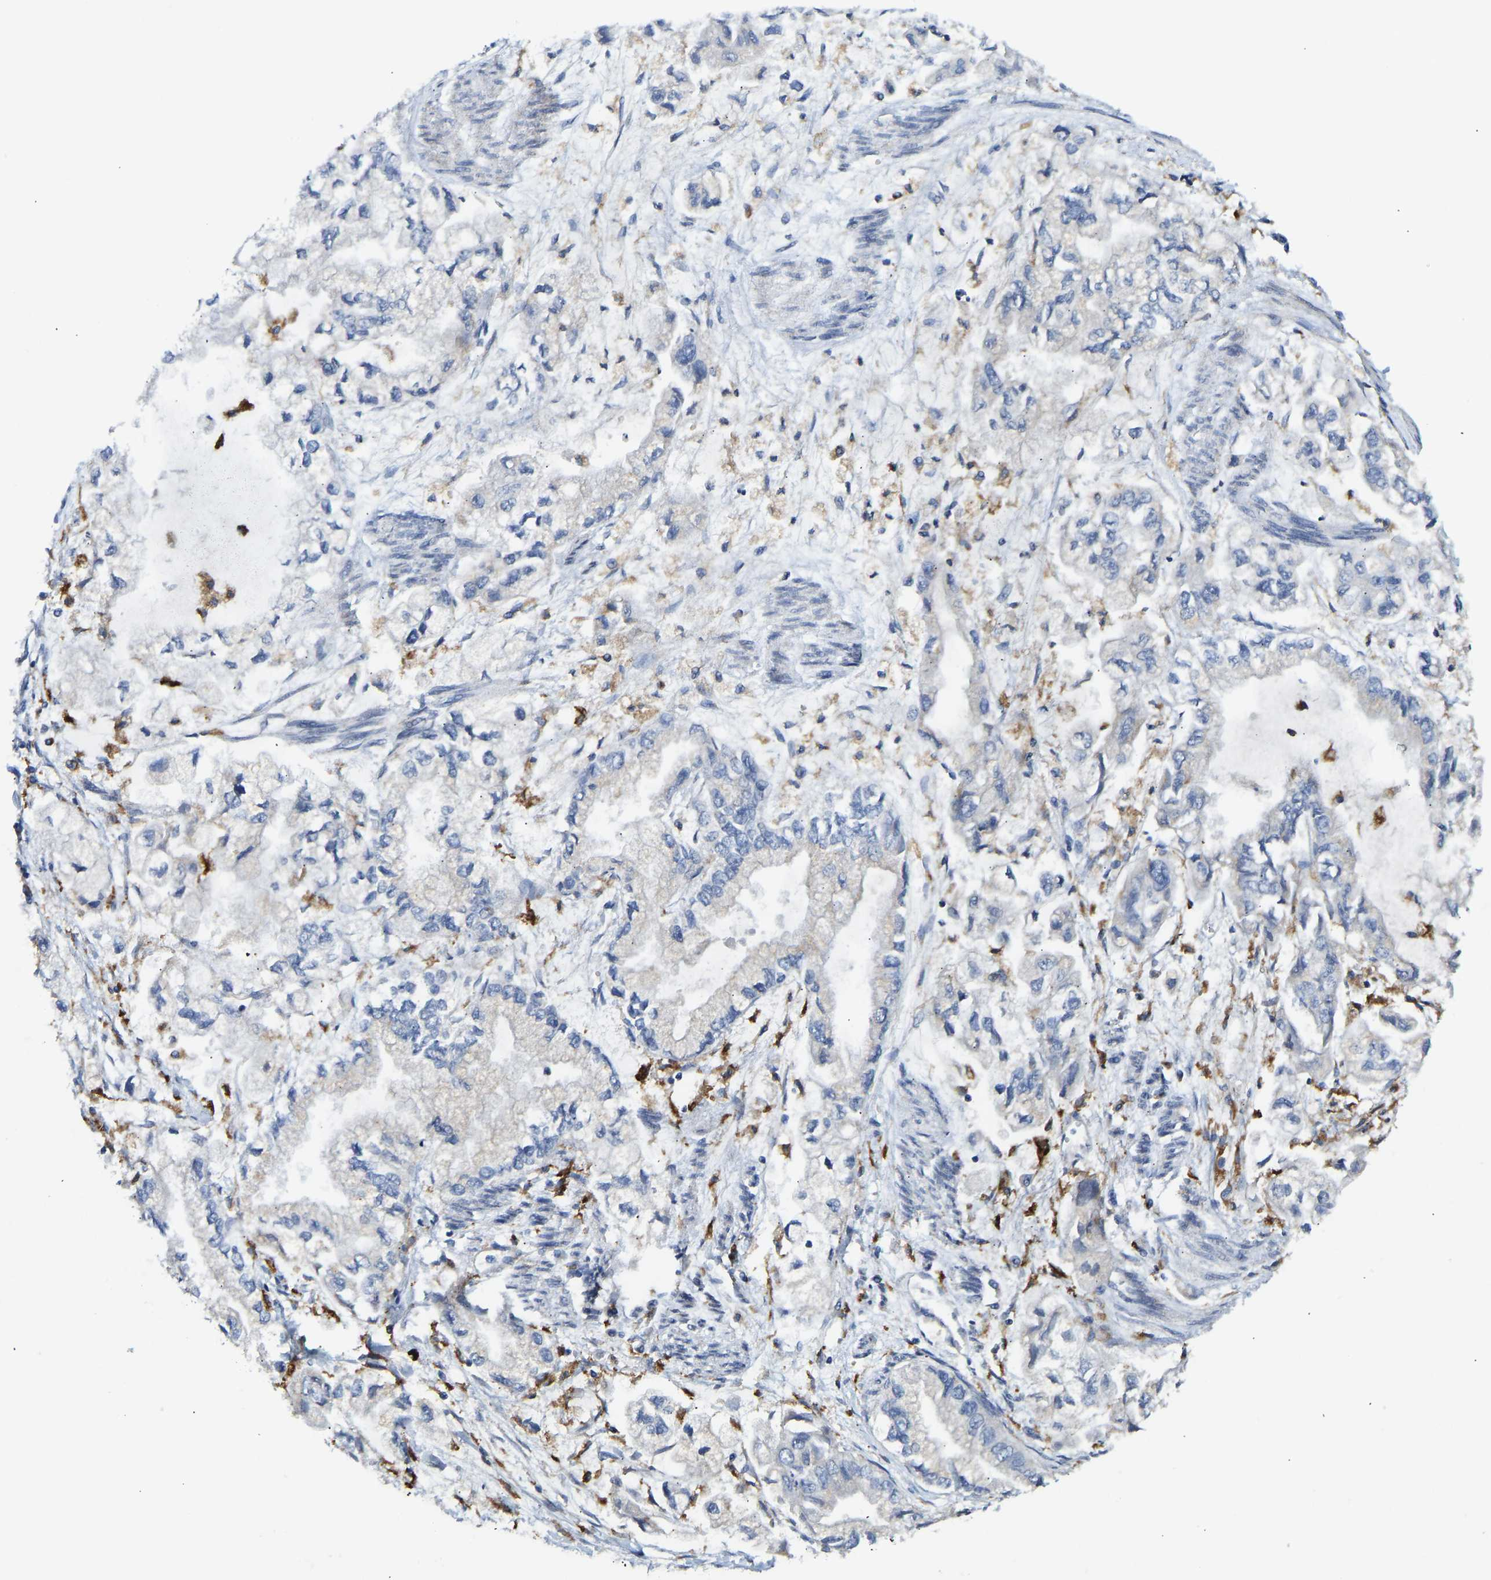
{"staining": {"intensity": "negative", "quantity": "none", "location": "none"}, "tissue": "stomach cancer", "cell_type": "Tumor cells", "image_type": "cancer", "snomed": [{"axis": "morphology", "description": "Normal tissue, NOS"}, {"axis": "morphology", "description": "Adenocarcinoma, NOS"}, {"axis": "topography", "description": "Stomach"}], "caption": "High magnification brightfield microscopy of stomach adenocarcinoma stained with DAB (3,3'-diaminobenzidine) (brown) and counterstained with hematoxylin (blue): tumor cells show no significant positivity.", "gene": "ATP6V1E1", "patient": {"sex": "male", "age": 62}}